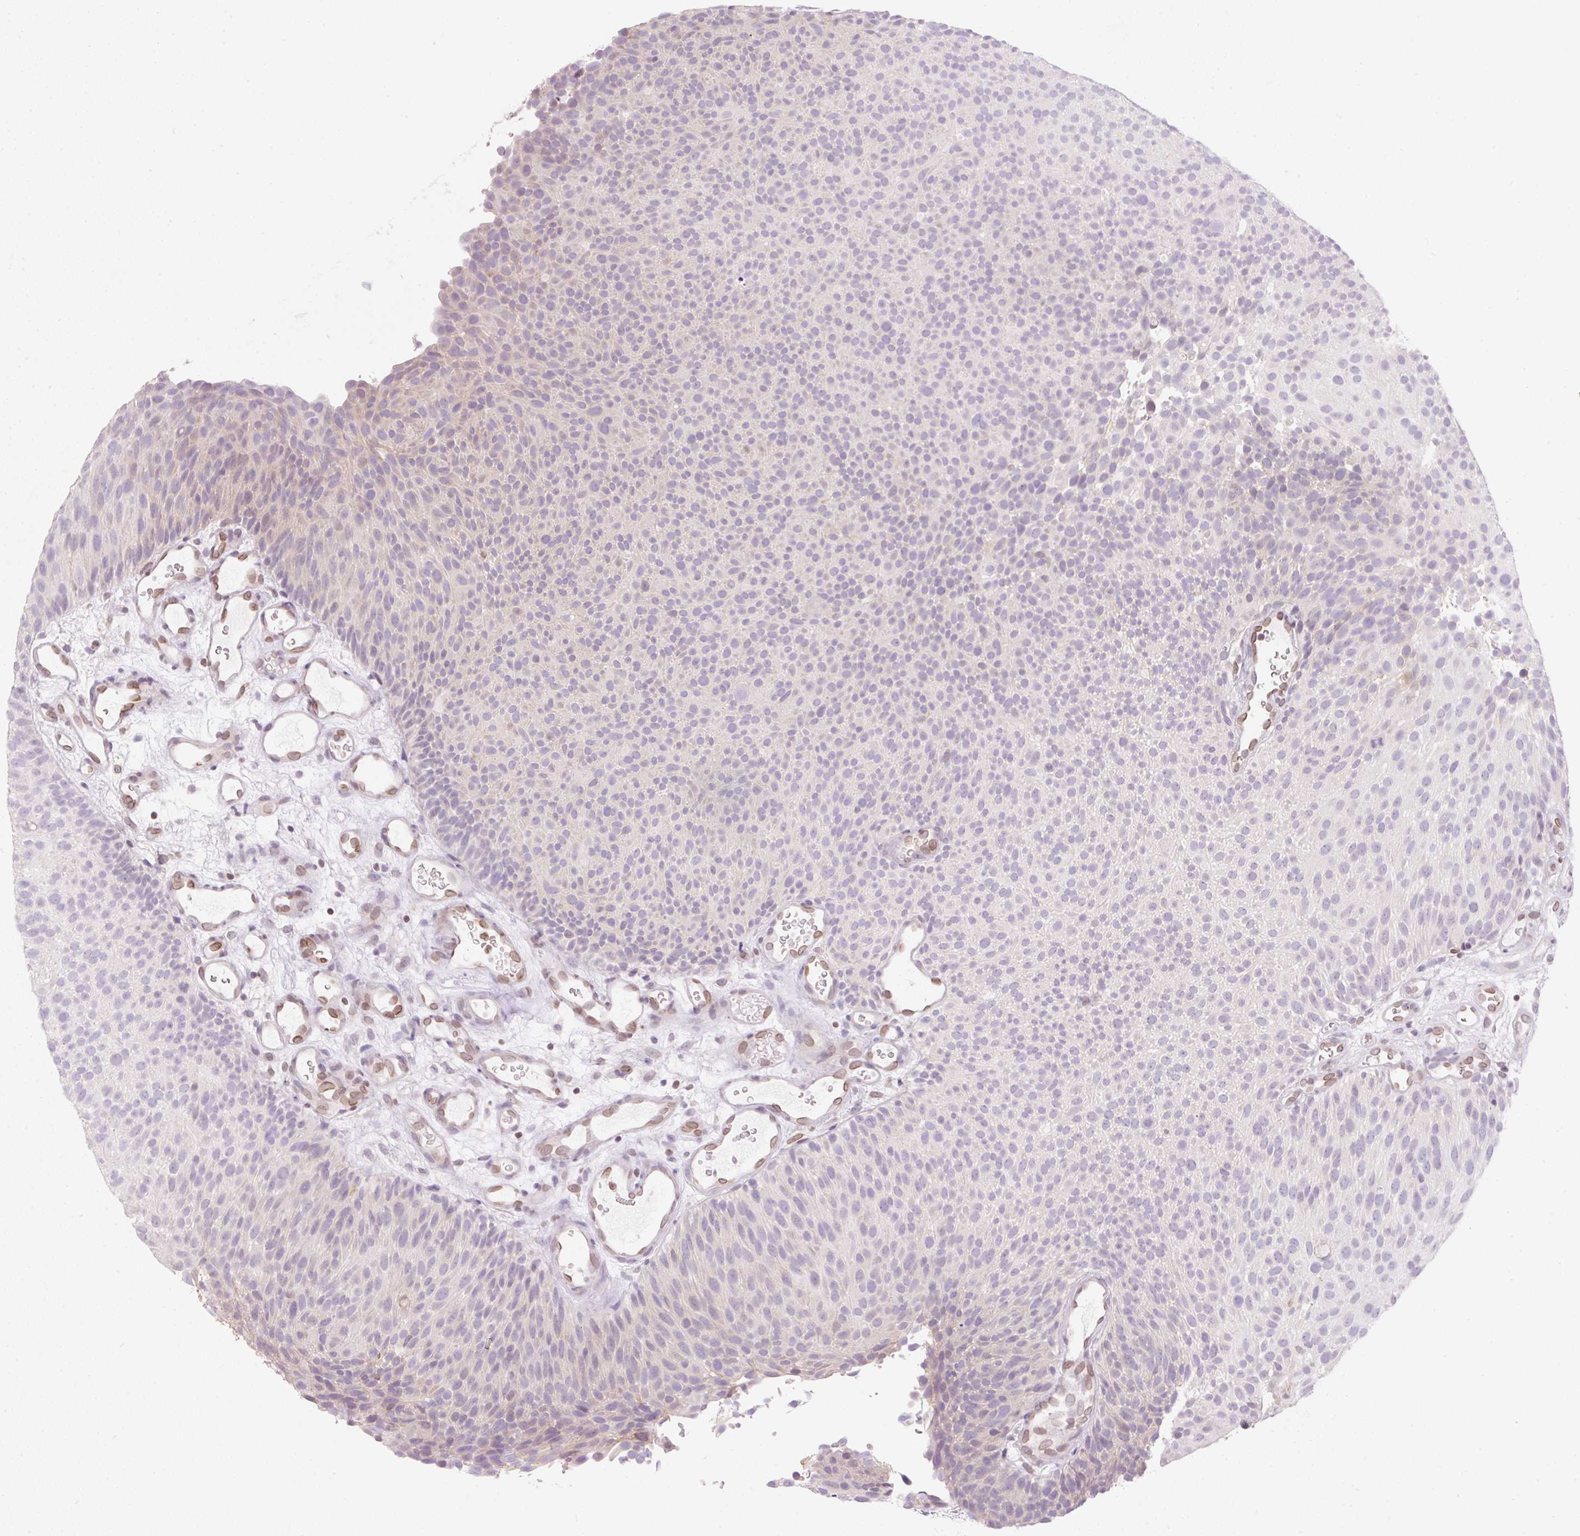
{"staining": {"intensity": "weak", "quantity": "<25%", "location": "cytoplasmic/membranous"}, "tissue": "urothelial cancer", "cell_type": "Tumor cells", "image_type": "cancer", "snomed": [{"axis": "morphology", "description": "Urothelial carcinoma, Low grade"}, {"axis": "topography", "description": "Urinary bladder"}], "caption": "There is no significant staining in tumor cells of urothelial cancer.", "gene": "SYNE3", "patient": {"sex": "male", "age": 78}}